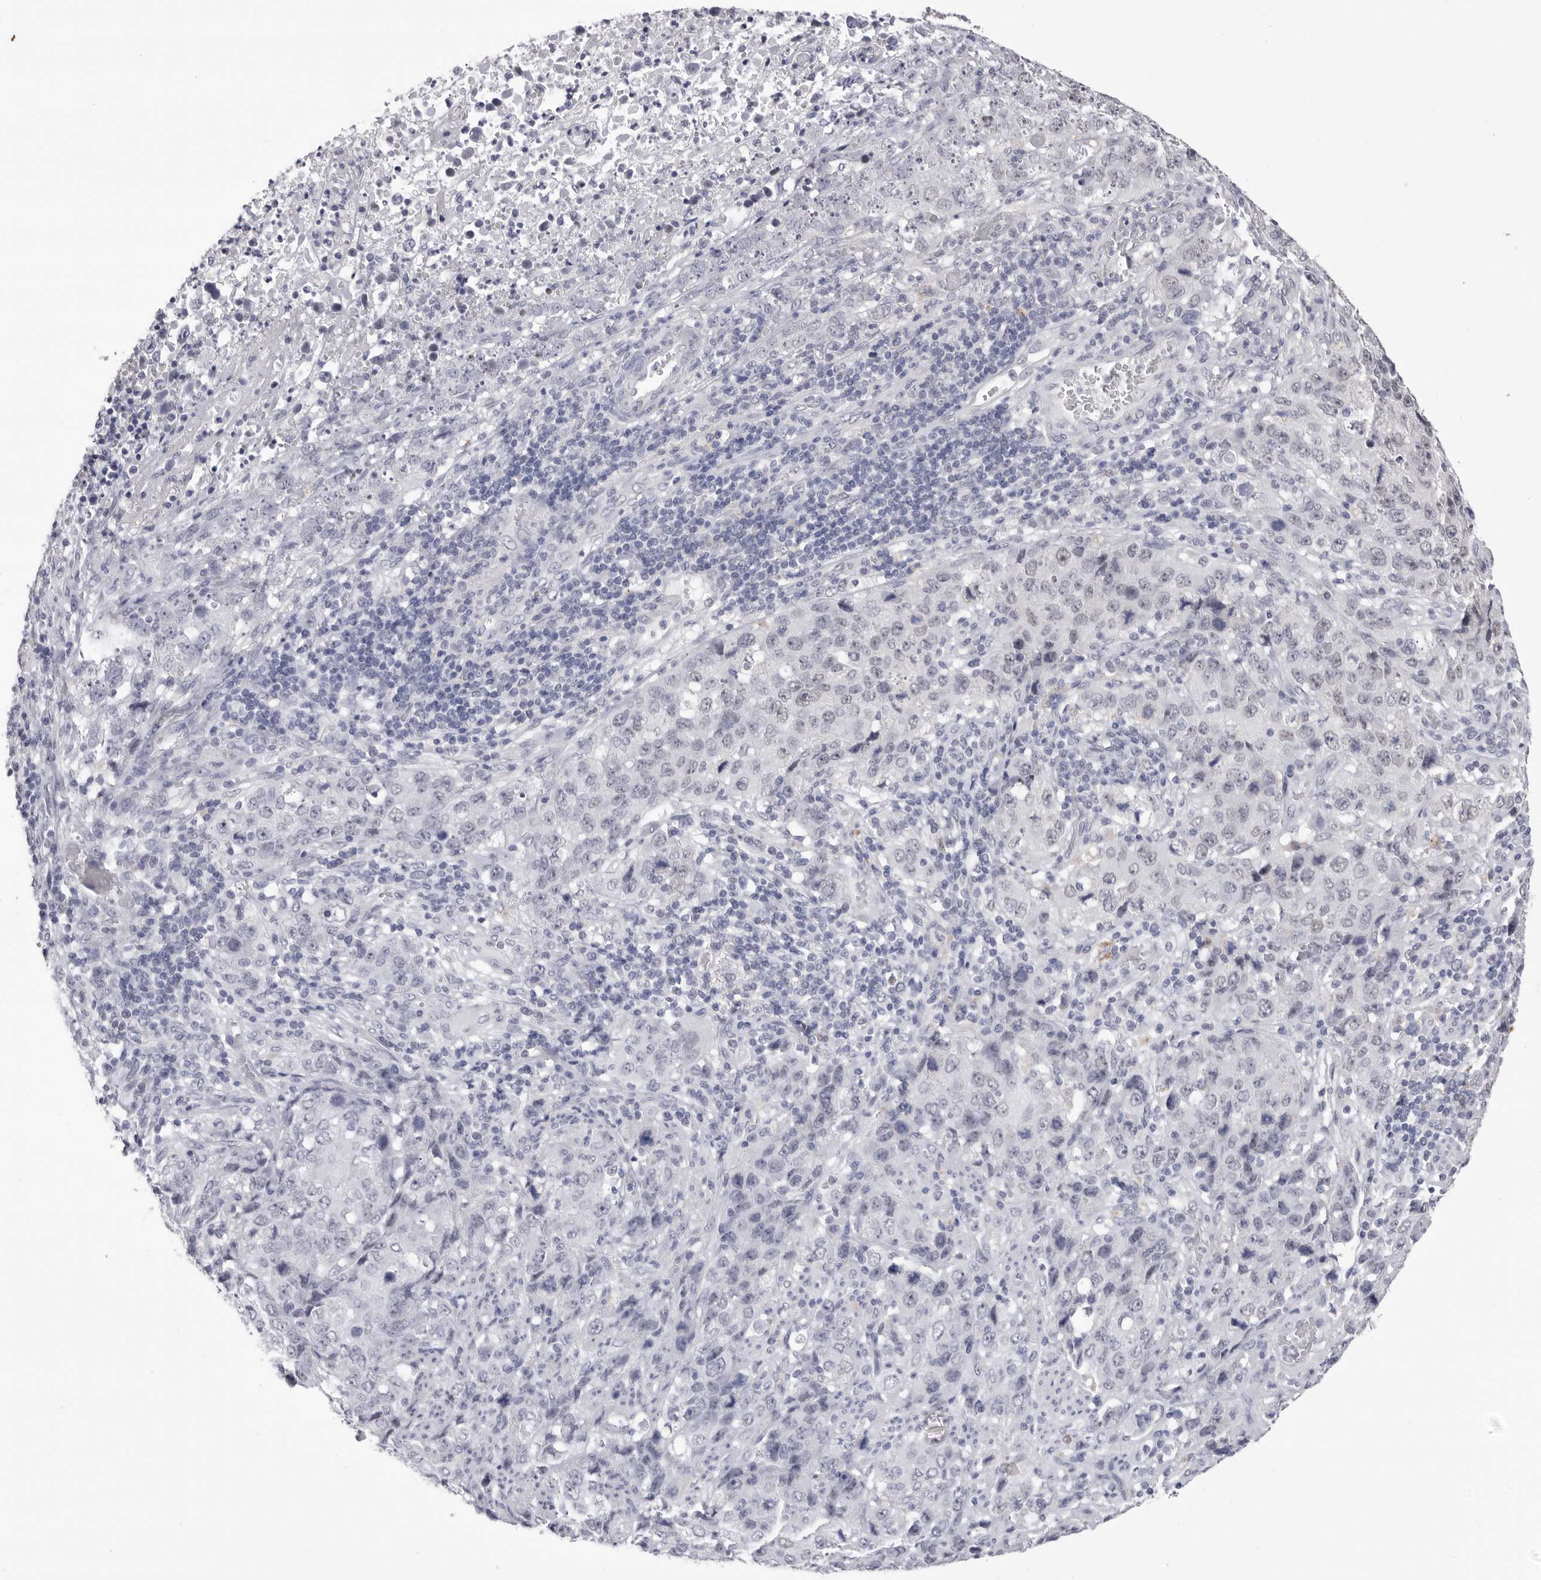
{"staining": {"intensity": "negative", "quantity": "none", "location": "none"}, "tissue": "stomach cancer", "cell_type": "Tumor cells", "image_type": "cancer", "snomed": [{"axis": "morphology", "description": "Adenocarcinoma, NOS"}, {"axis": "topography", "description": "Stomach"}], "caption": "Immunohistochemistry (IHC) image of human stomach cancer stained for a protein (brown), which demonstrates no staining in tumor cells. Brightfield microscopy of immunohistochemistry (IHC) stained with DAB (3,3'-diaminobenzidine) (brown) and hematoxylin (blue), captured at high magnification.", "gene": "BCLAF3", "patient": {"sex": "male", "age": 48}}